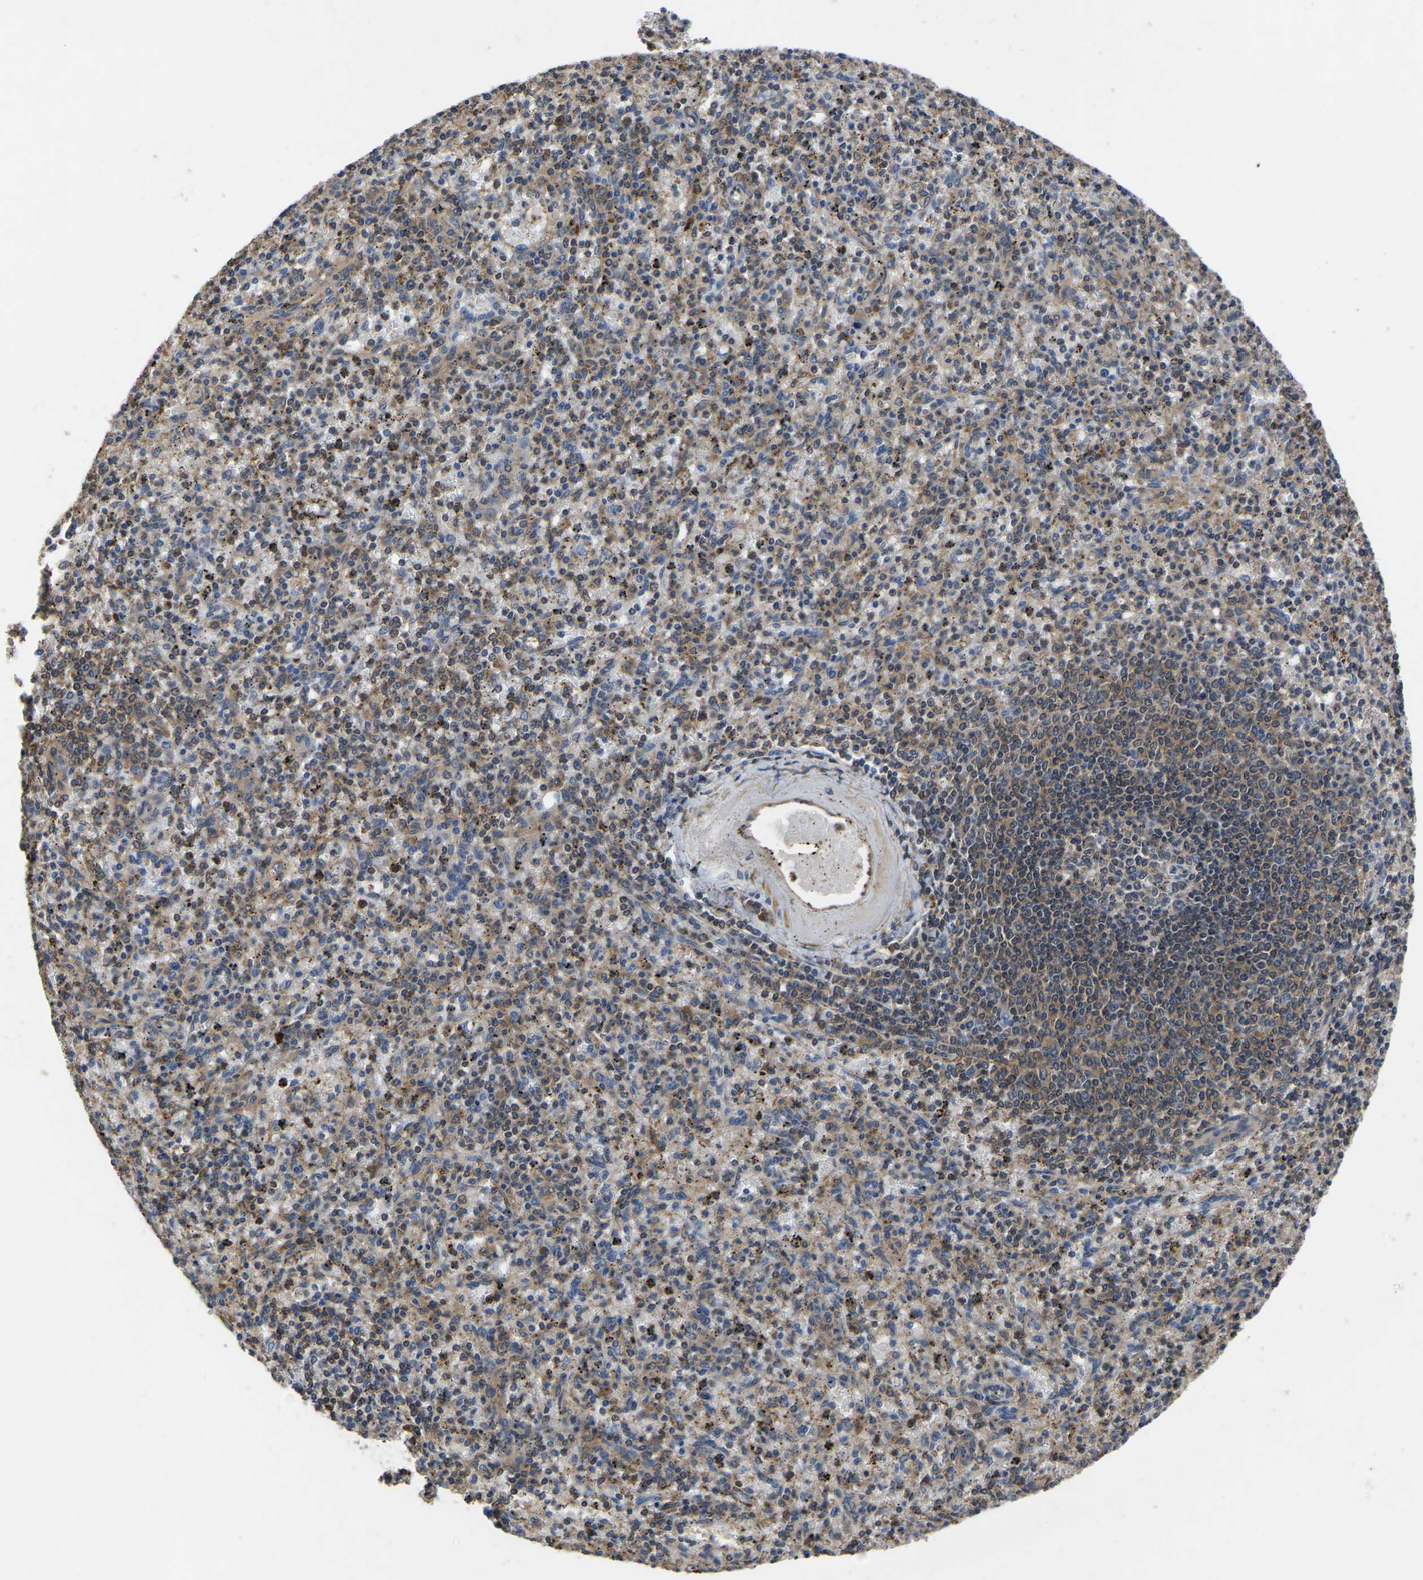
{"staining": {"intensity": "moderate", "quantity": "25%-75%", "location": "cytoplasmic/membranous"}, "tissue": "spleen", "cell_type": "Cells in red pulp", "image_type": "normal", "snomed": [{"axis": "morphology", "description": "Normal tissue, NOS"}, {"axis": "topography", "description": "Spleen"}], "caption": "Brown immunohistochemical staining in unremarkable spleen displays moderate cytoplasmic/membranous expression in approximately 25%-75% of cells in red pulp.", "gene": "CRYZL1", "patient": {"sex": "male", "age": 72}}